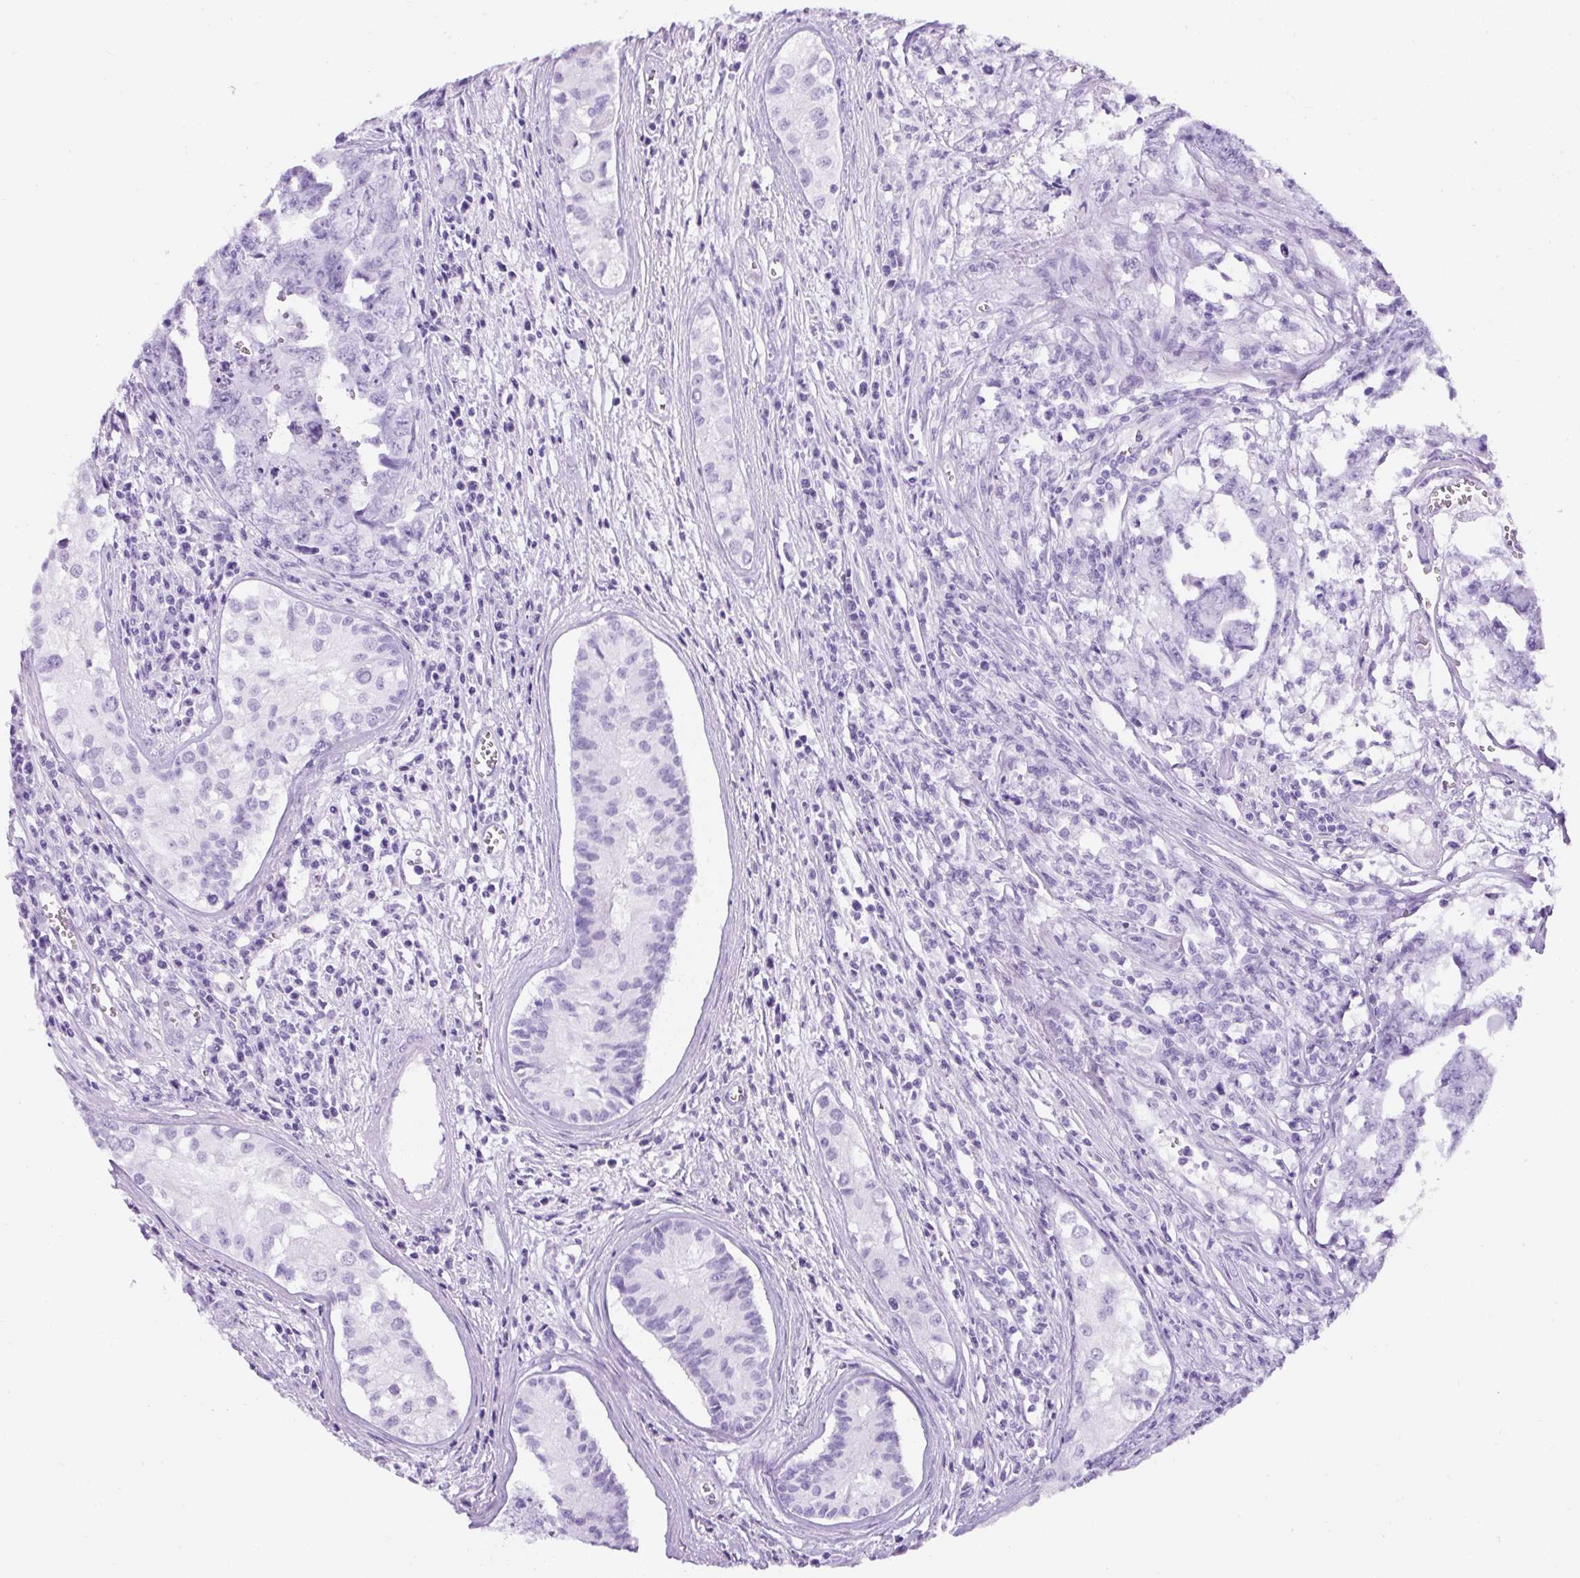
{"staining": {"intensity": "negative", "quantity": "none", "location": "none"}, "tissue": "testis cancer", "cell_type": "Tumor cells", "image_type": "cancer", "snomed": [{"axis": "morphology", "description": "Carcinoma, Embryonal, NOS"}, {"axis": "topography", "description": "Testis"}], "caption": "Immunohistochemical staining of testis embryonal carcinoma demonstrates no significant positivity in tumor cells.", "gene": "TMEM200B", "patient": {"sex": "male", "age": 24}}